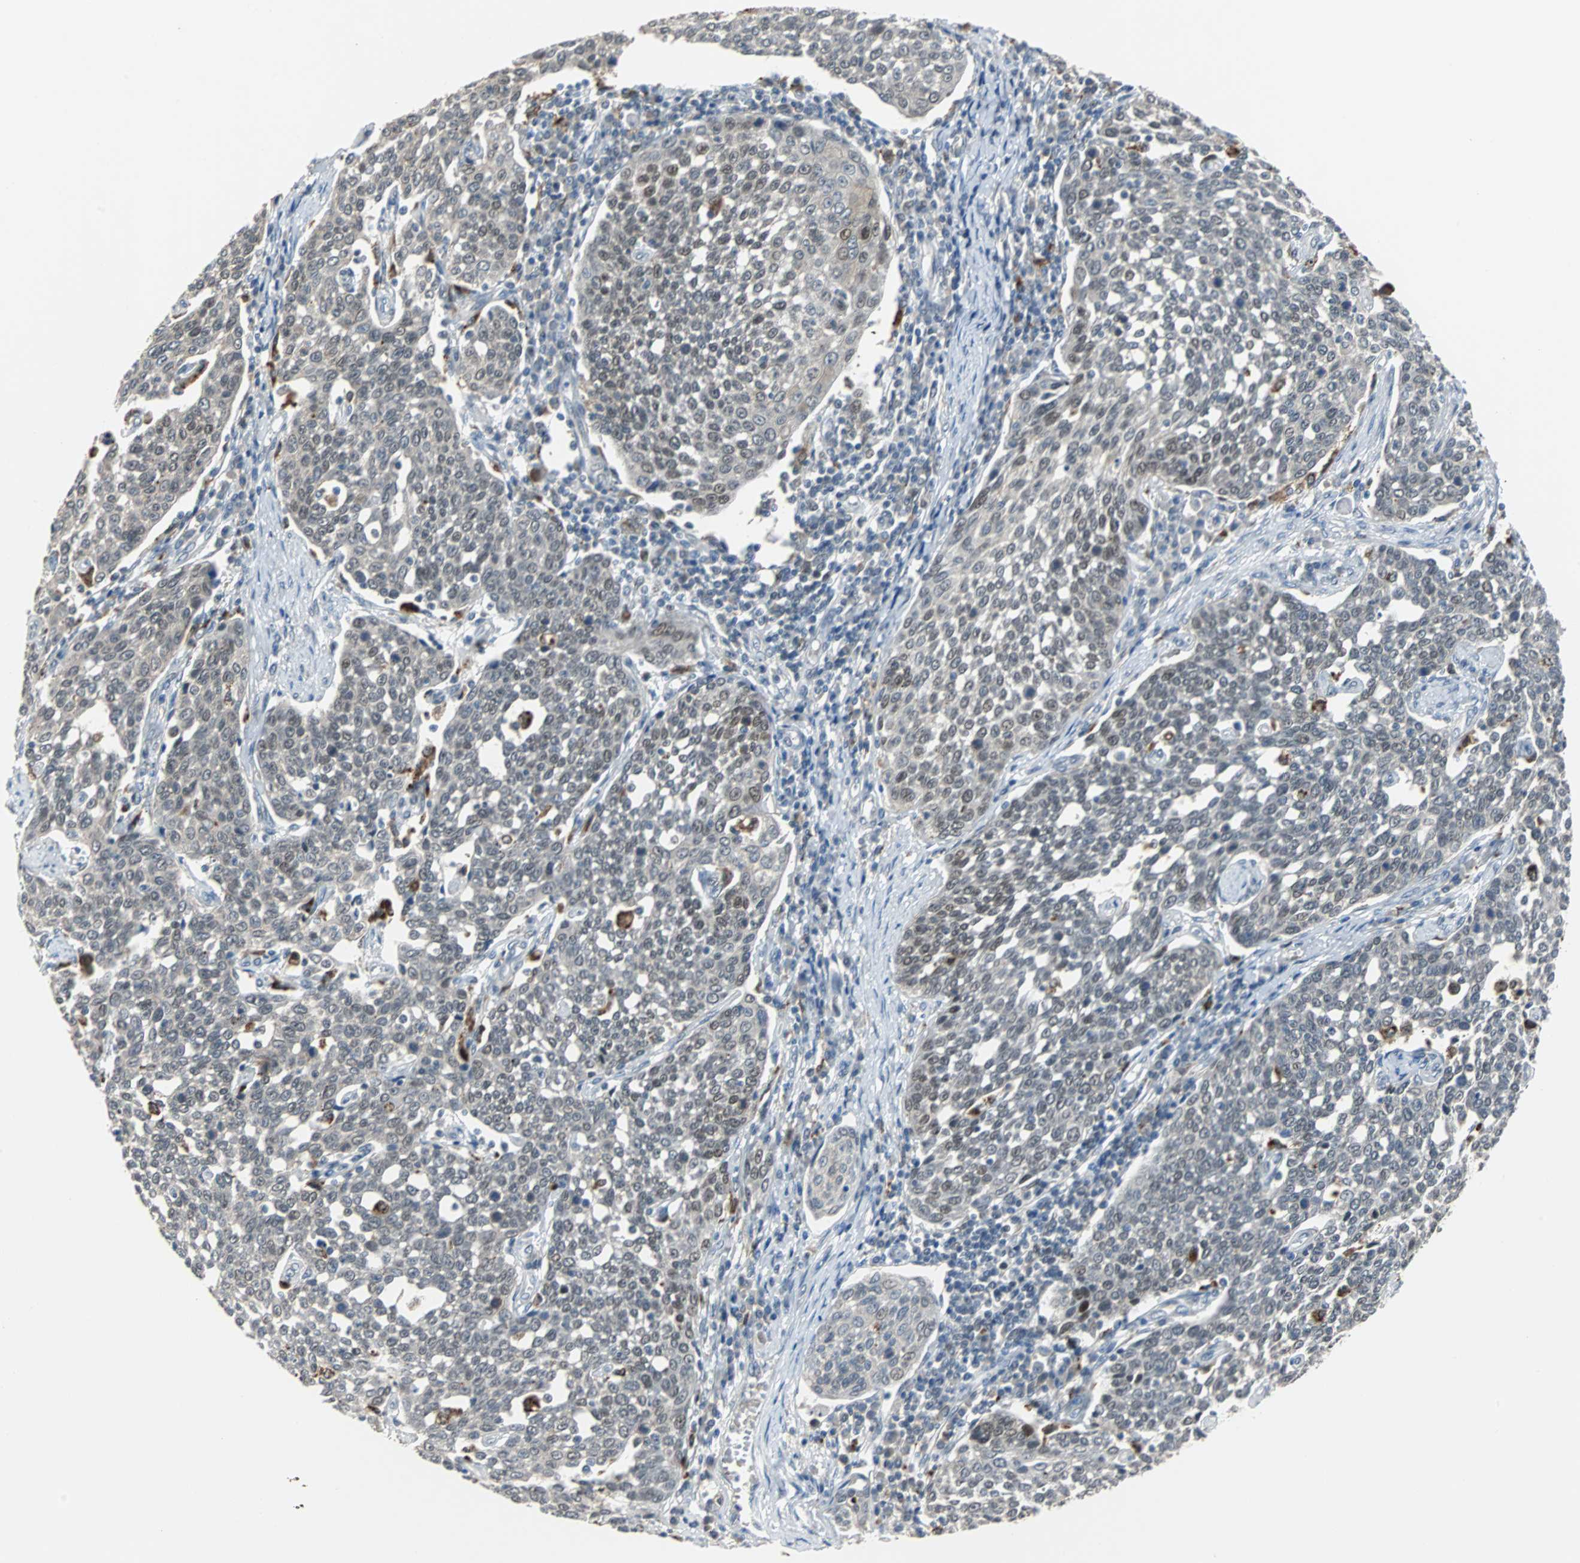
{"staining": {"intensity": "weak", "quantity": "<25%", "location": "cytoplasmic/membranous,nuclear"}, "tissue": "cervical cancer", "cell_type": "Tumor cells", "image_type": "cancer", "snomed": [{"axis": "morphology", "description": "Squamous cell carcinoma, NOS"}, {"axis": "topography", "description": "Cervix"}], "caption": "A high-resolution histopathology image shows immunohistochemistry (IHC) staining of cervical squamous cell carcinoma, which shows no significant positivity in tumor cells.", "gene": "HLX", "patient": {"sex": "female", "age": 34}}